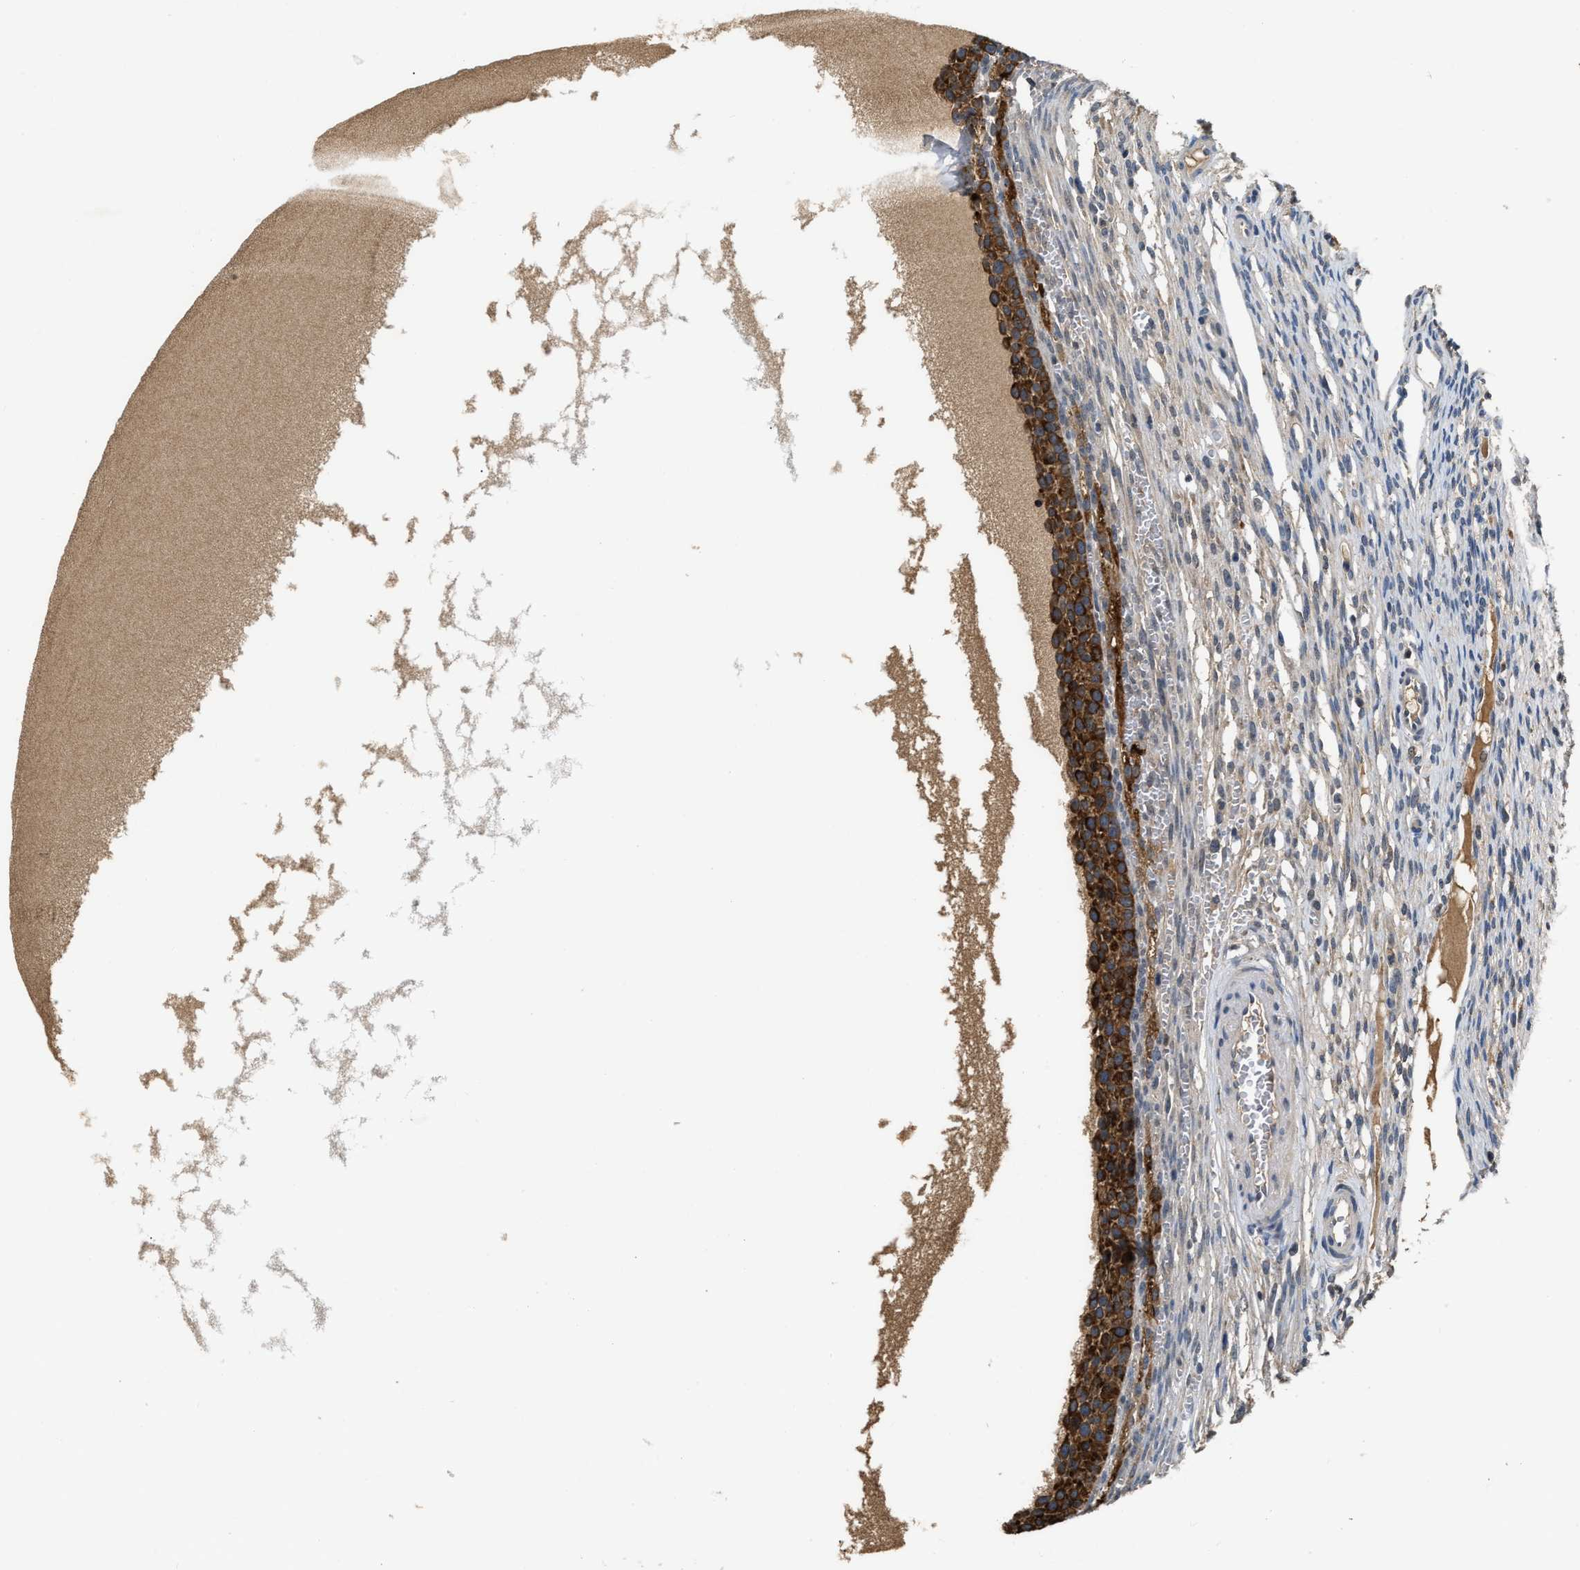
{"staining": {"intensity": "strong", "quantity": "25%-75%", "location": "cytoplasmic/membranous"}, "tissue": "ovary", "cell_type": "Follicle cells", "image_type": "normal", "snomed": [{"axis": "morphology", "description": "Normal tissue, NOS"}, {"axis": "topography", "description": "Ovary"}], "caption": "Strong cytoplasmic/membranous expression for a protein is seen in approximately 25%-75% of follicle cells of normal ovary using immunohistochemistry (IHC).", "gene": "INHA", "patient": {"sex": "female", "age": 33}}